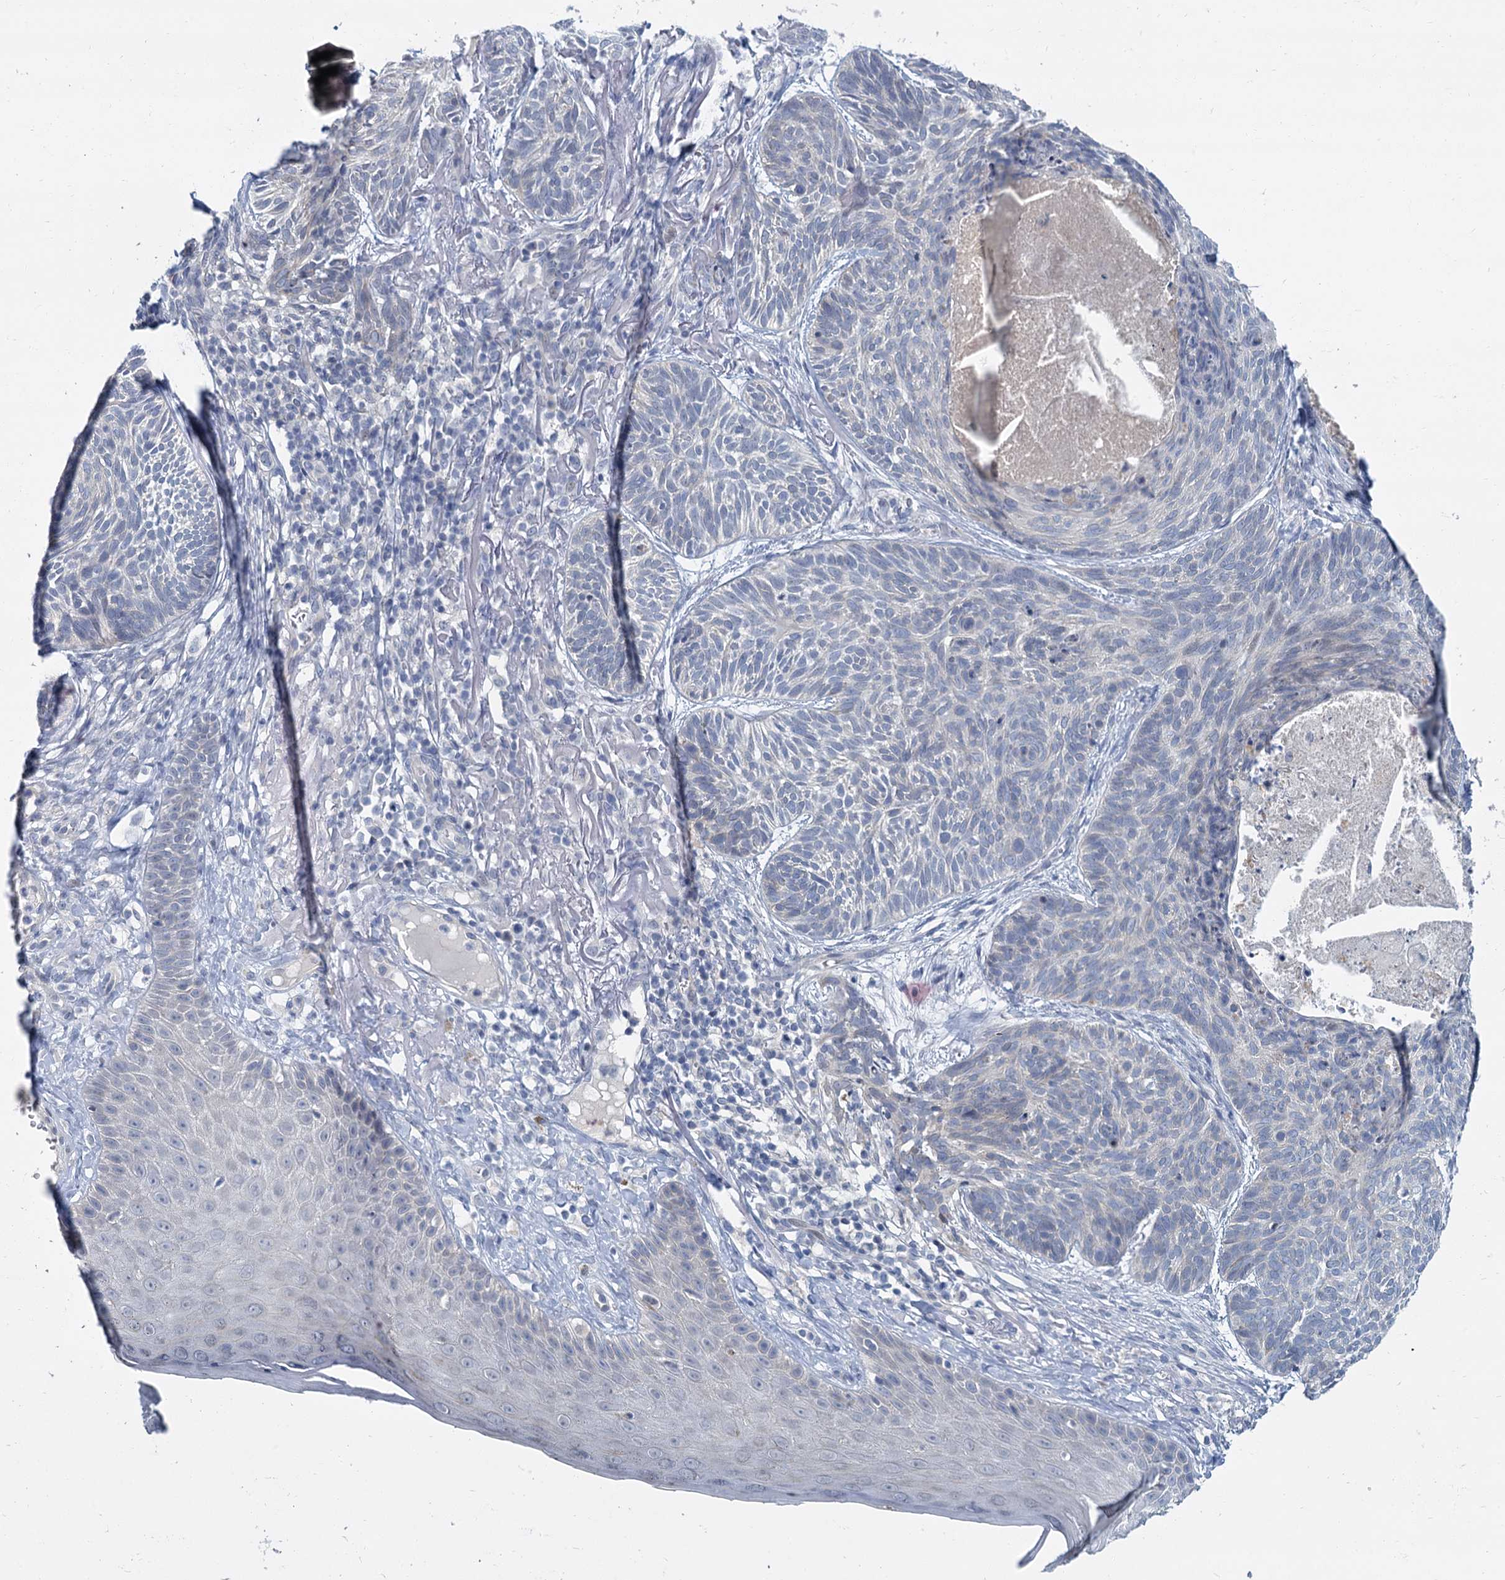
{"staining": {"intensity": "negative", "quantity": "none", "location": "none"}, "tissue": "skin cancer", "cell_type": "Tumor cells", "image_type": "cancer", "snomed": [{"axis": "morphology", "description": "Normal tissue, NOS"}, {"axis": "morphology", "description": "Basal cell carcinoma"}, {"axis": "topography", "description": "Skin"}], "caption": "There is no significant staining in tumor cells of basal cell carcinoma (skin). (Stains: DAB (3,3'-diaminobenzidine) IHC with hematoxylin counter stain, Microscopy: brightfield microscopy at high magnification).", "gene": "ACRBP", "patient": {"sex": "male", "age": 66}}